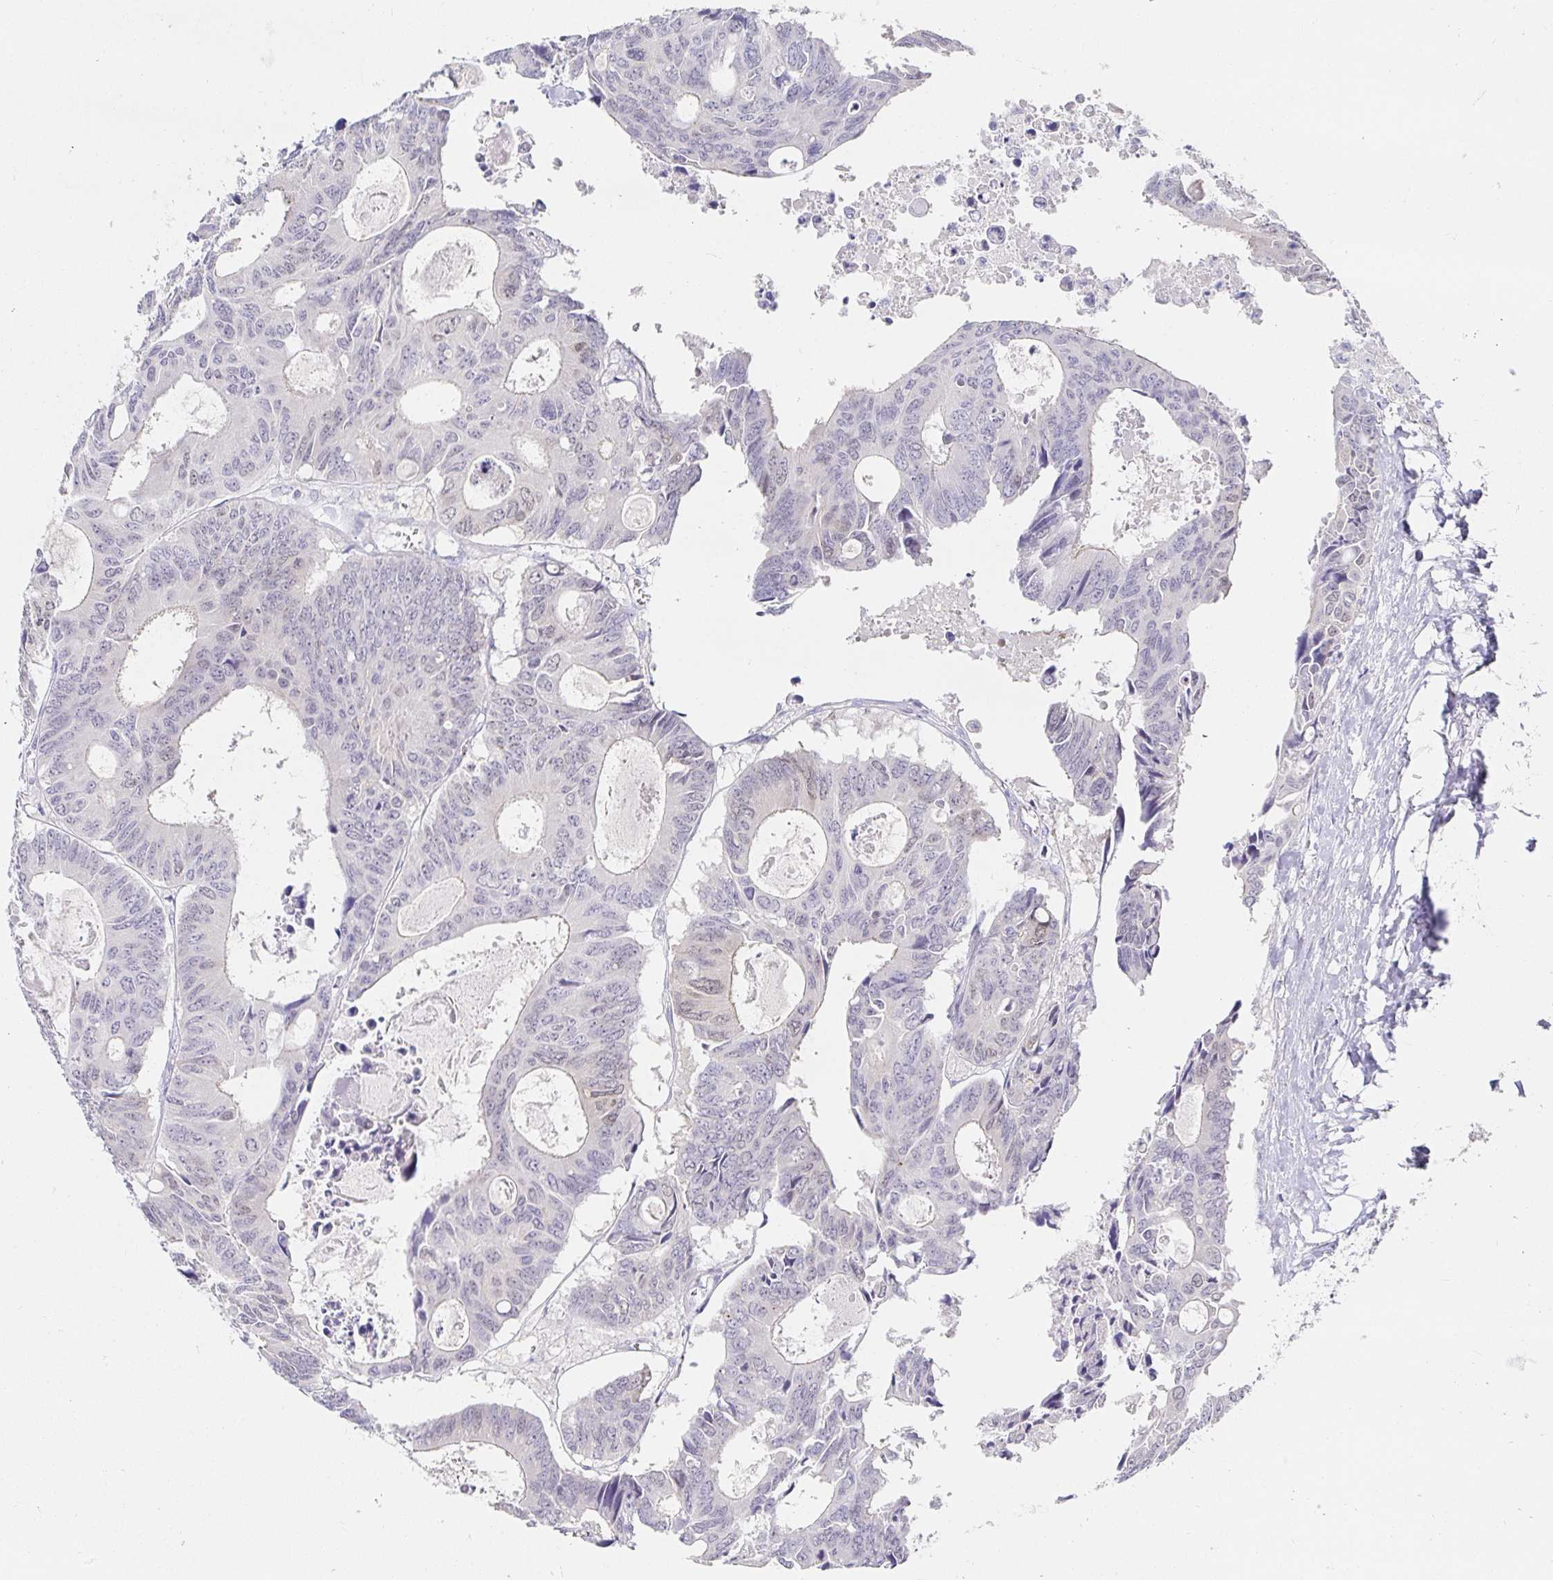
{"staining": {"intensity": "negative", "quantity": "none", "location": "none"}, "tissue": "colorectal cancer", "cell_type": "Tumor cells", "image_type": "cancer", "snomed": [{"axis": "morphology", "description": "Adenocarcinoma, NOS"}, {"axis": "topography", "description": "Rectum"}], "caption": "DAB immunohistochemical staining of colorectal cancer reveals no significant expression in tumor cells. The staining was performed using DAB to visualize the protein expression in brown, while the nuclei were stained in blue with hematoxylin (Magnification: 20x).", "gene": "PDX1", "patient": {"sex": "male", "age": 76}}